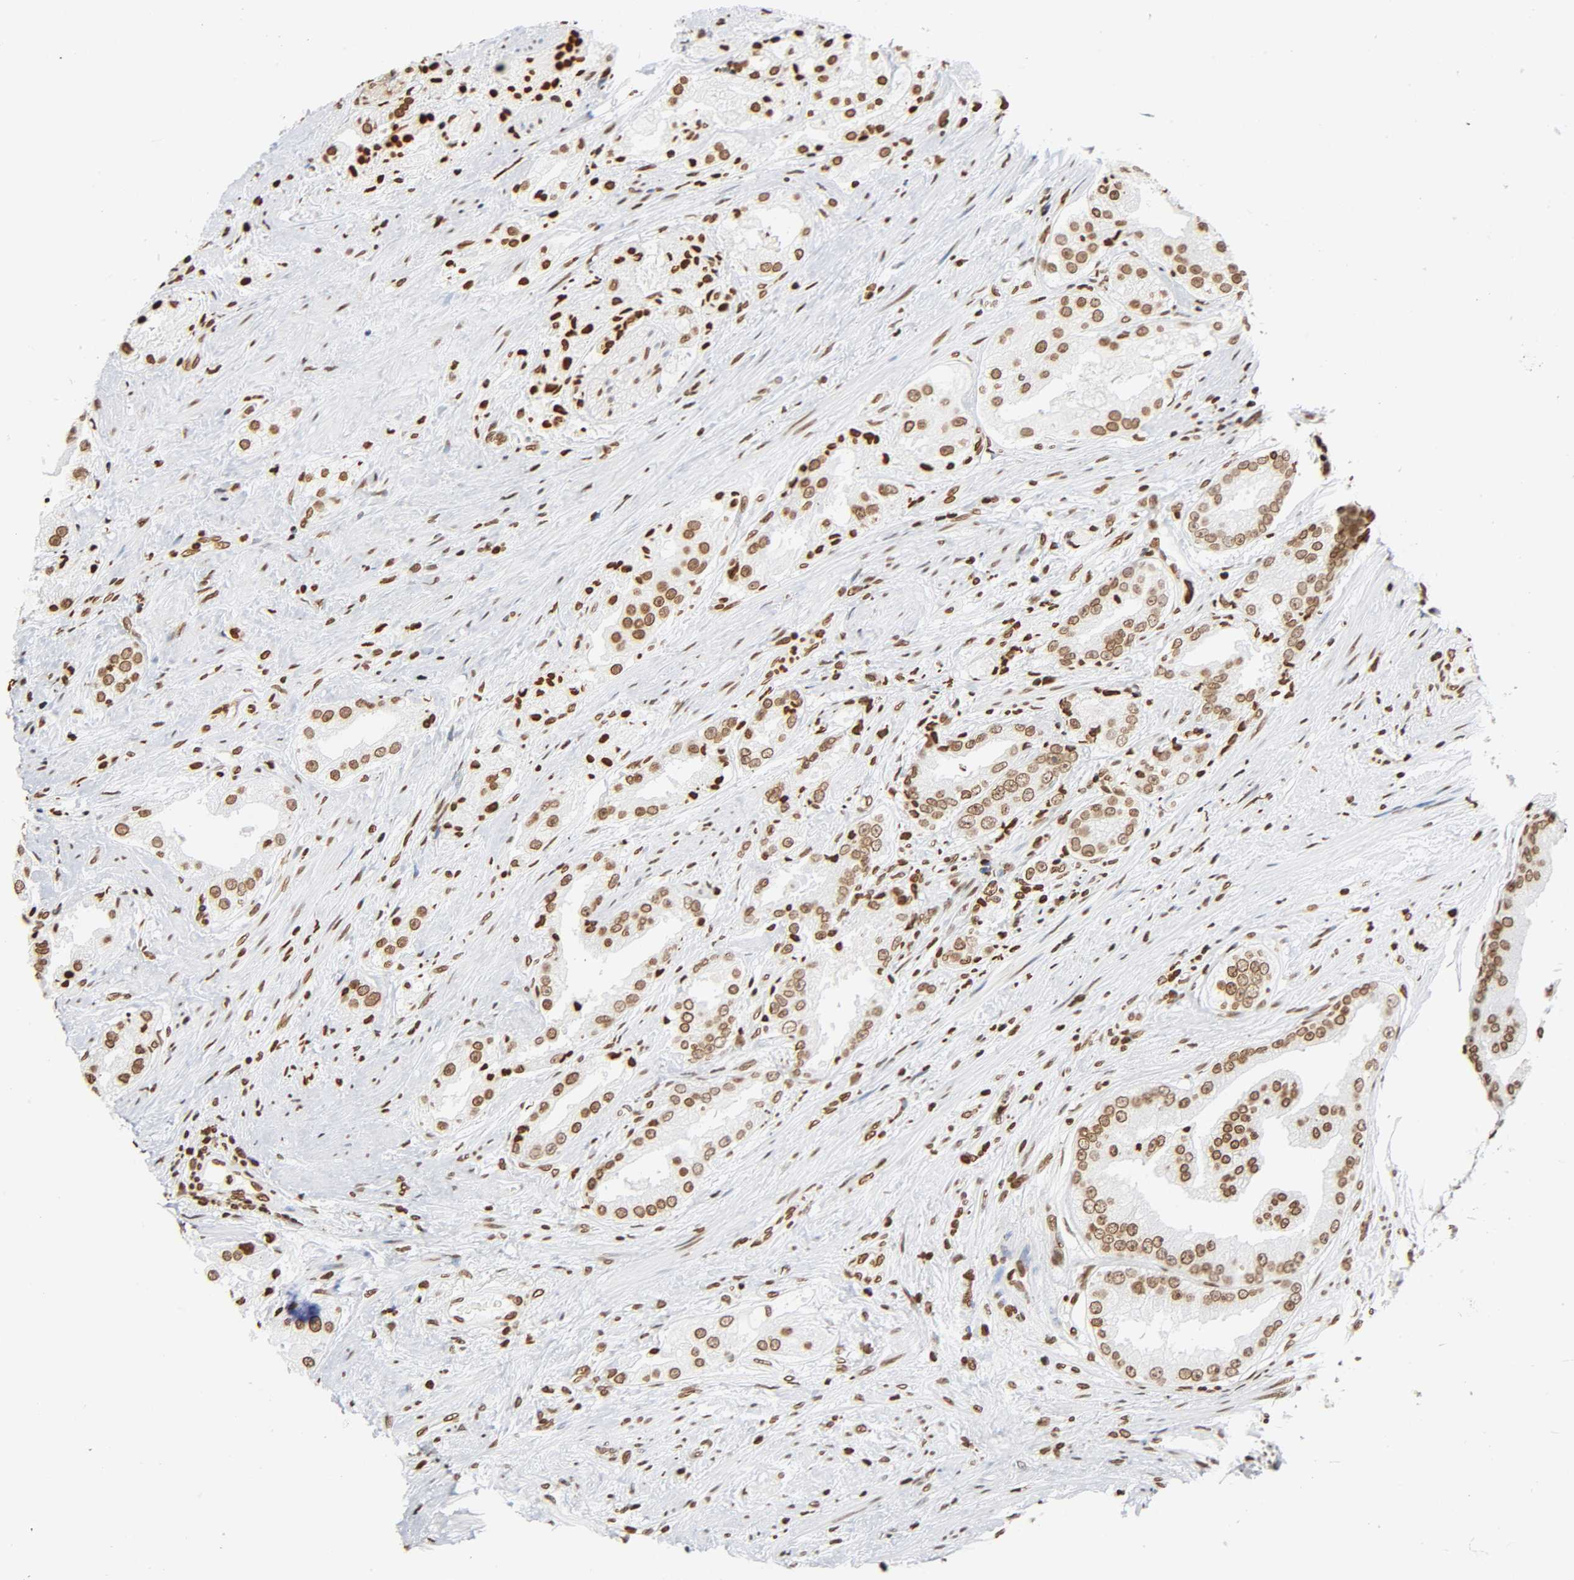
{"staining": {"intensity": "moderate", "quantity": ">75%", "location": "nuclear"}, "tissue": "prostate cancer", "cell_type": "Tumor cells", "image_type": "cancer", "snomed": [{"axis": "morphology", "description": "Adenocarcinoma, High grade"}, {"axis": "topography", "description": "Prostate"}], "caption": "Brown immunohistochemical staining in human prostate cancer demonstrates moderate nuclear staining in approximately >75% of tumor cells.", "gene": "HOXA6", "patient": {"sex": "male", "age": 73}}